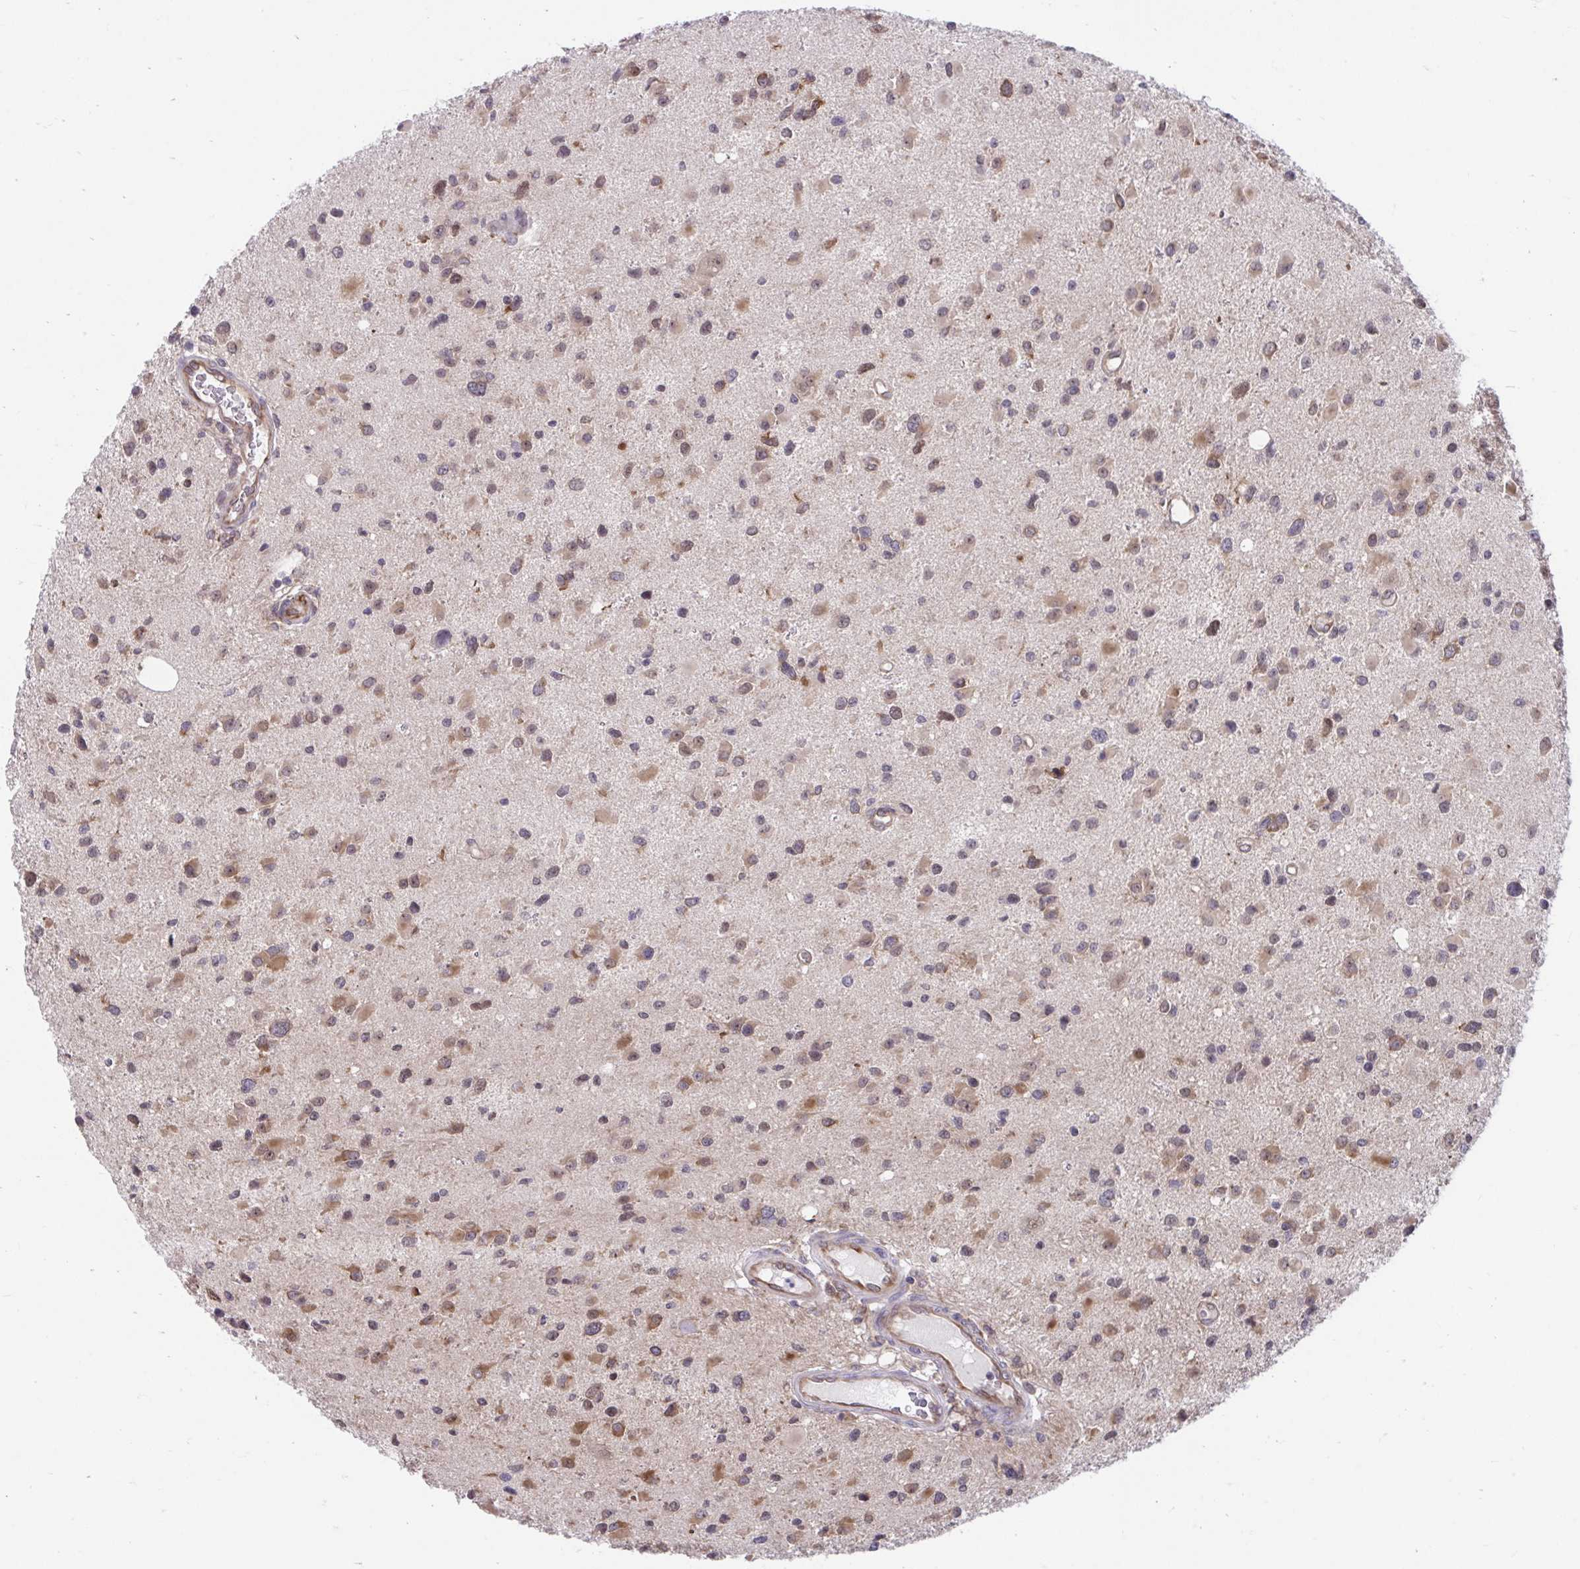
{"staining": {"intensity": "moderate", "quantity": ">75%", "location": "cytoplasmic/membranous,nuclear"}, "tissue": "glioma", "cell_type": "Tumor cells", "image_type": "cancer", "snomed": [{"axis": "morphology", "description": "Glioma, malignant, Low grade"}, {"axis": "topography", "description": "Brain"}], "caption": "Malignant low-grade glioma stained with a brown dye displays moderate cytoplasmic/membranous and nuclear positive expression in approximately >75% of tumor cells.", "gene": "SELENON", "patient": {"sex": "female", "age": 32}}